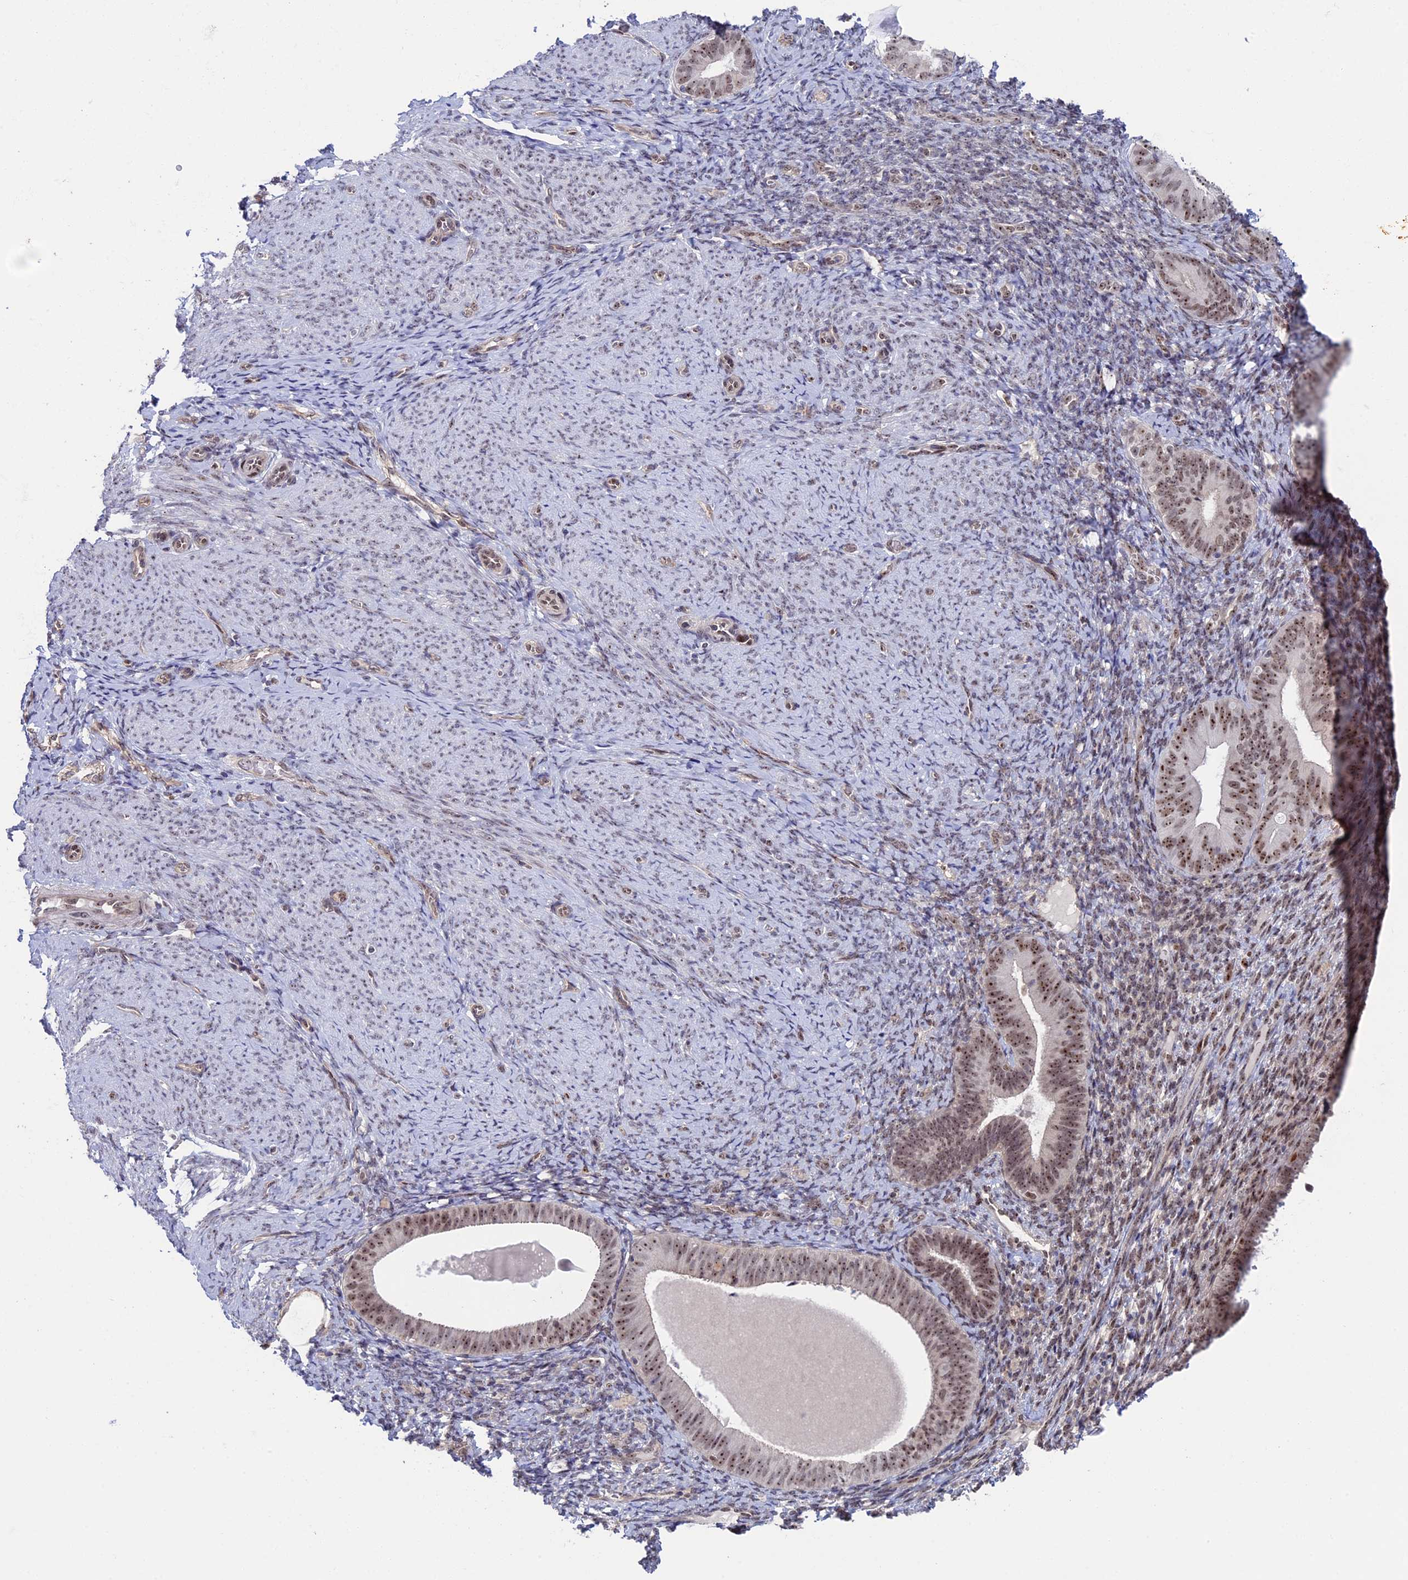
{"staining": {"intensity": "weak", "quantity": ">75%", "location": "nuclear"}, "tissue": "endometrium", "cell_type": "Cells in endometrial stroma", "image_type": "normal", "snomed": [{"axis": "morphology", "description": "Normal tissue, NOS"}, {"axis": "topography", "description": "Endometrium"}], "caption": "Normal endometrium exhibits weak nuclear positivity in about >75% of cells in endometrial stroma, visualized by immunohistochemistry.", "gene": "CCDC86", "patient": {"sex": "female", "age": 65}}